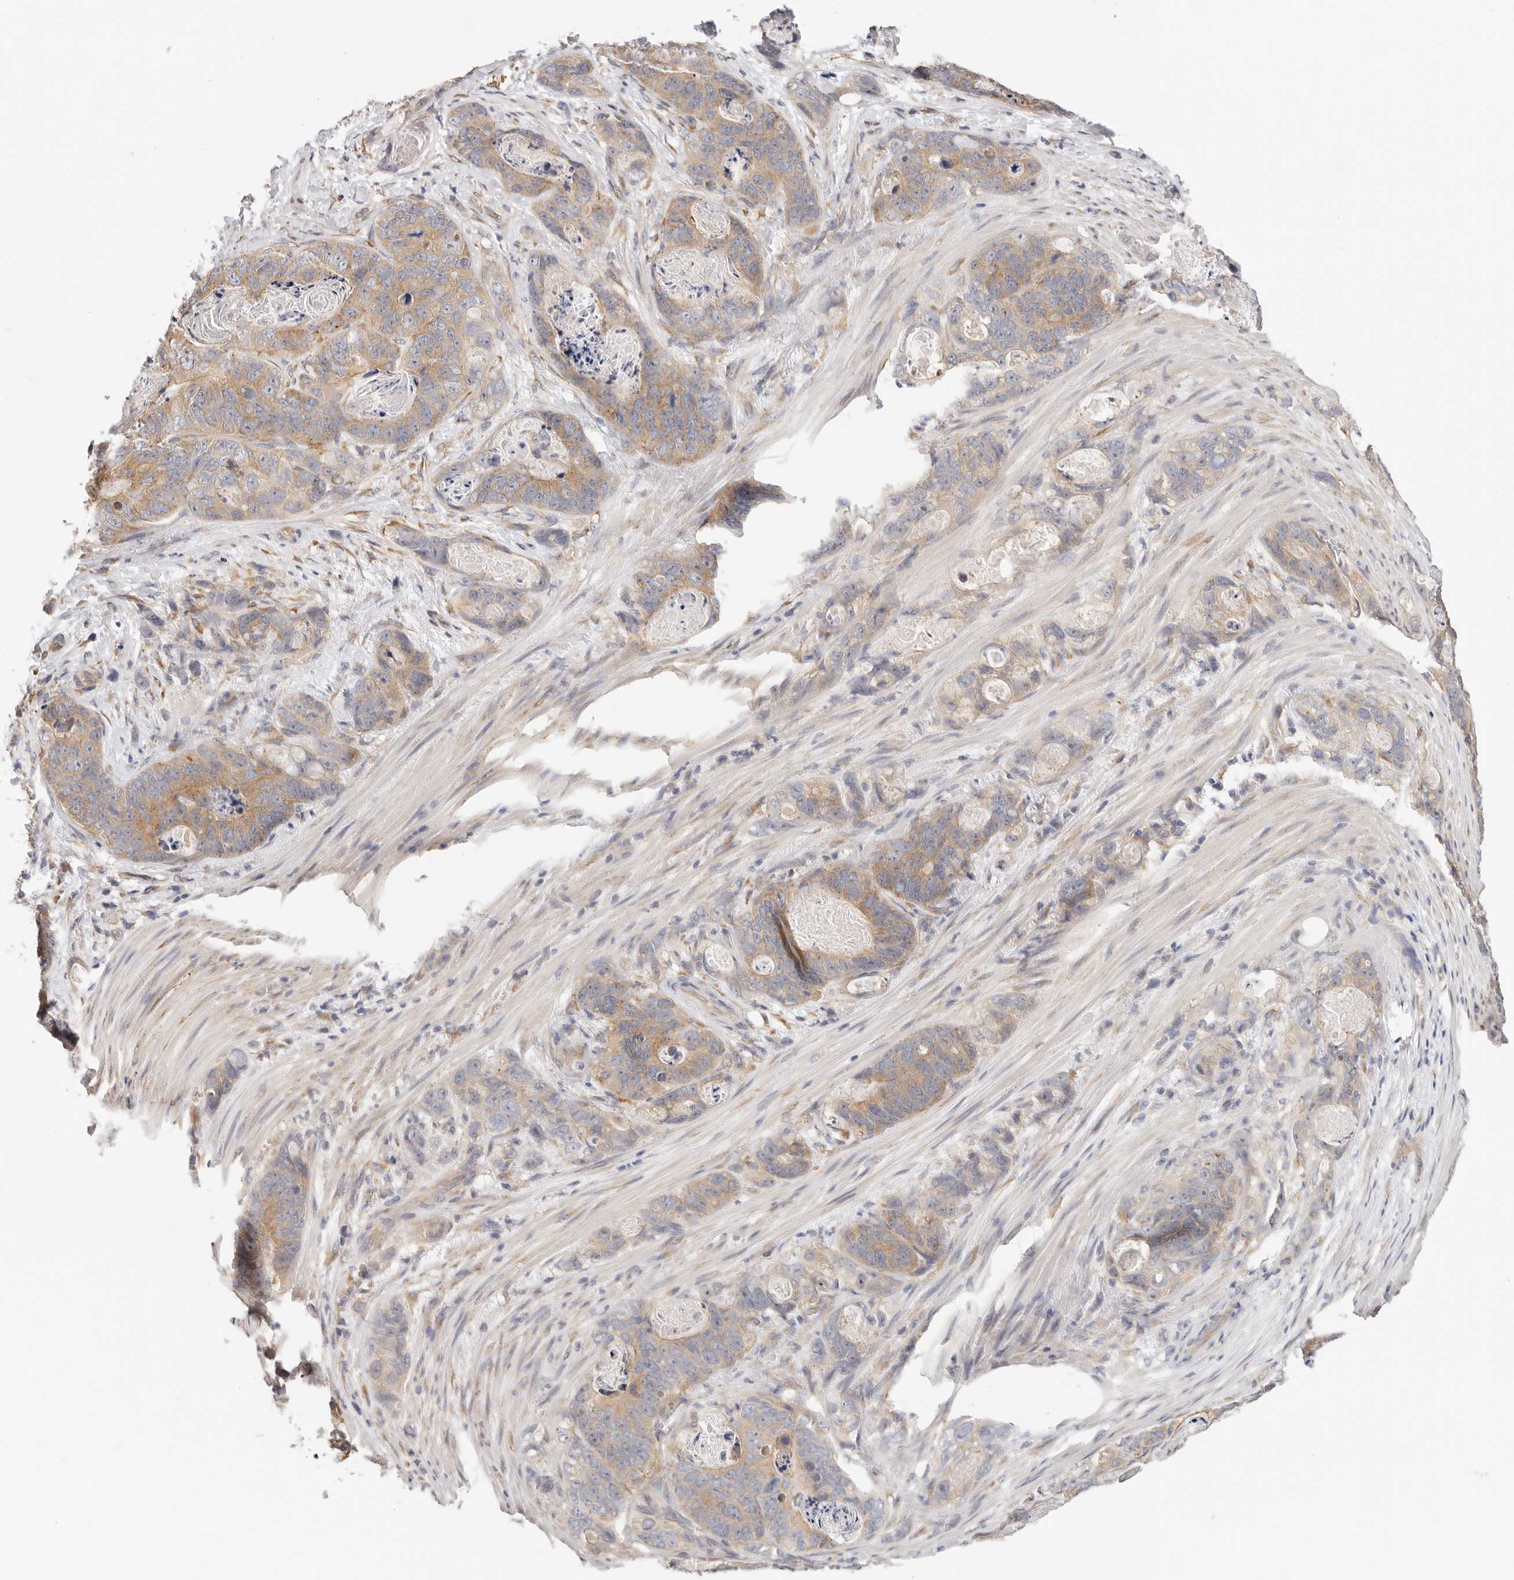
{"staining": {"intensity": "moderate", "quantity": ">75%", "location": "cytoplasmic/membranous"}, "tissue": "stomach cancer", "cell_type": "Tumor cells", "image_type": "cancer", "snomed": [{"axis": "morphology", "description": "Normal tissue, NOS"}, {"axis": "morphology", "description": "Adenocarcinoma, NOS"}, {"axis": "topography", "description": "Stomach"}], "caption": "Protein staining reveals moderate cytoplasmic/membranous expression in approximately >75% of tumor cells in adenocarcinoma (stomach).", "gene": "AFDN", "patient": {"sex": "female", "age": 89}}